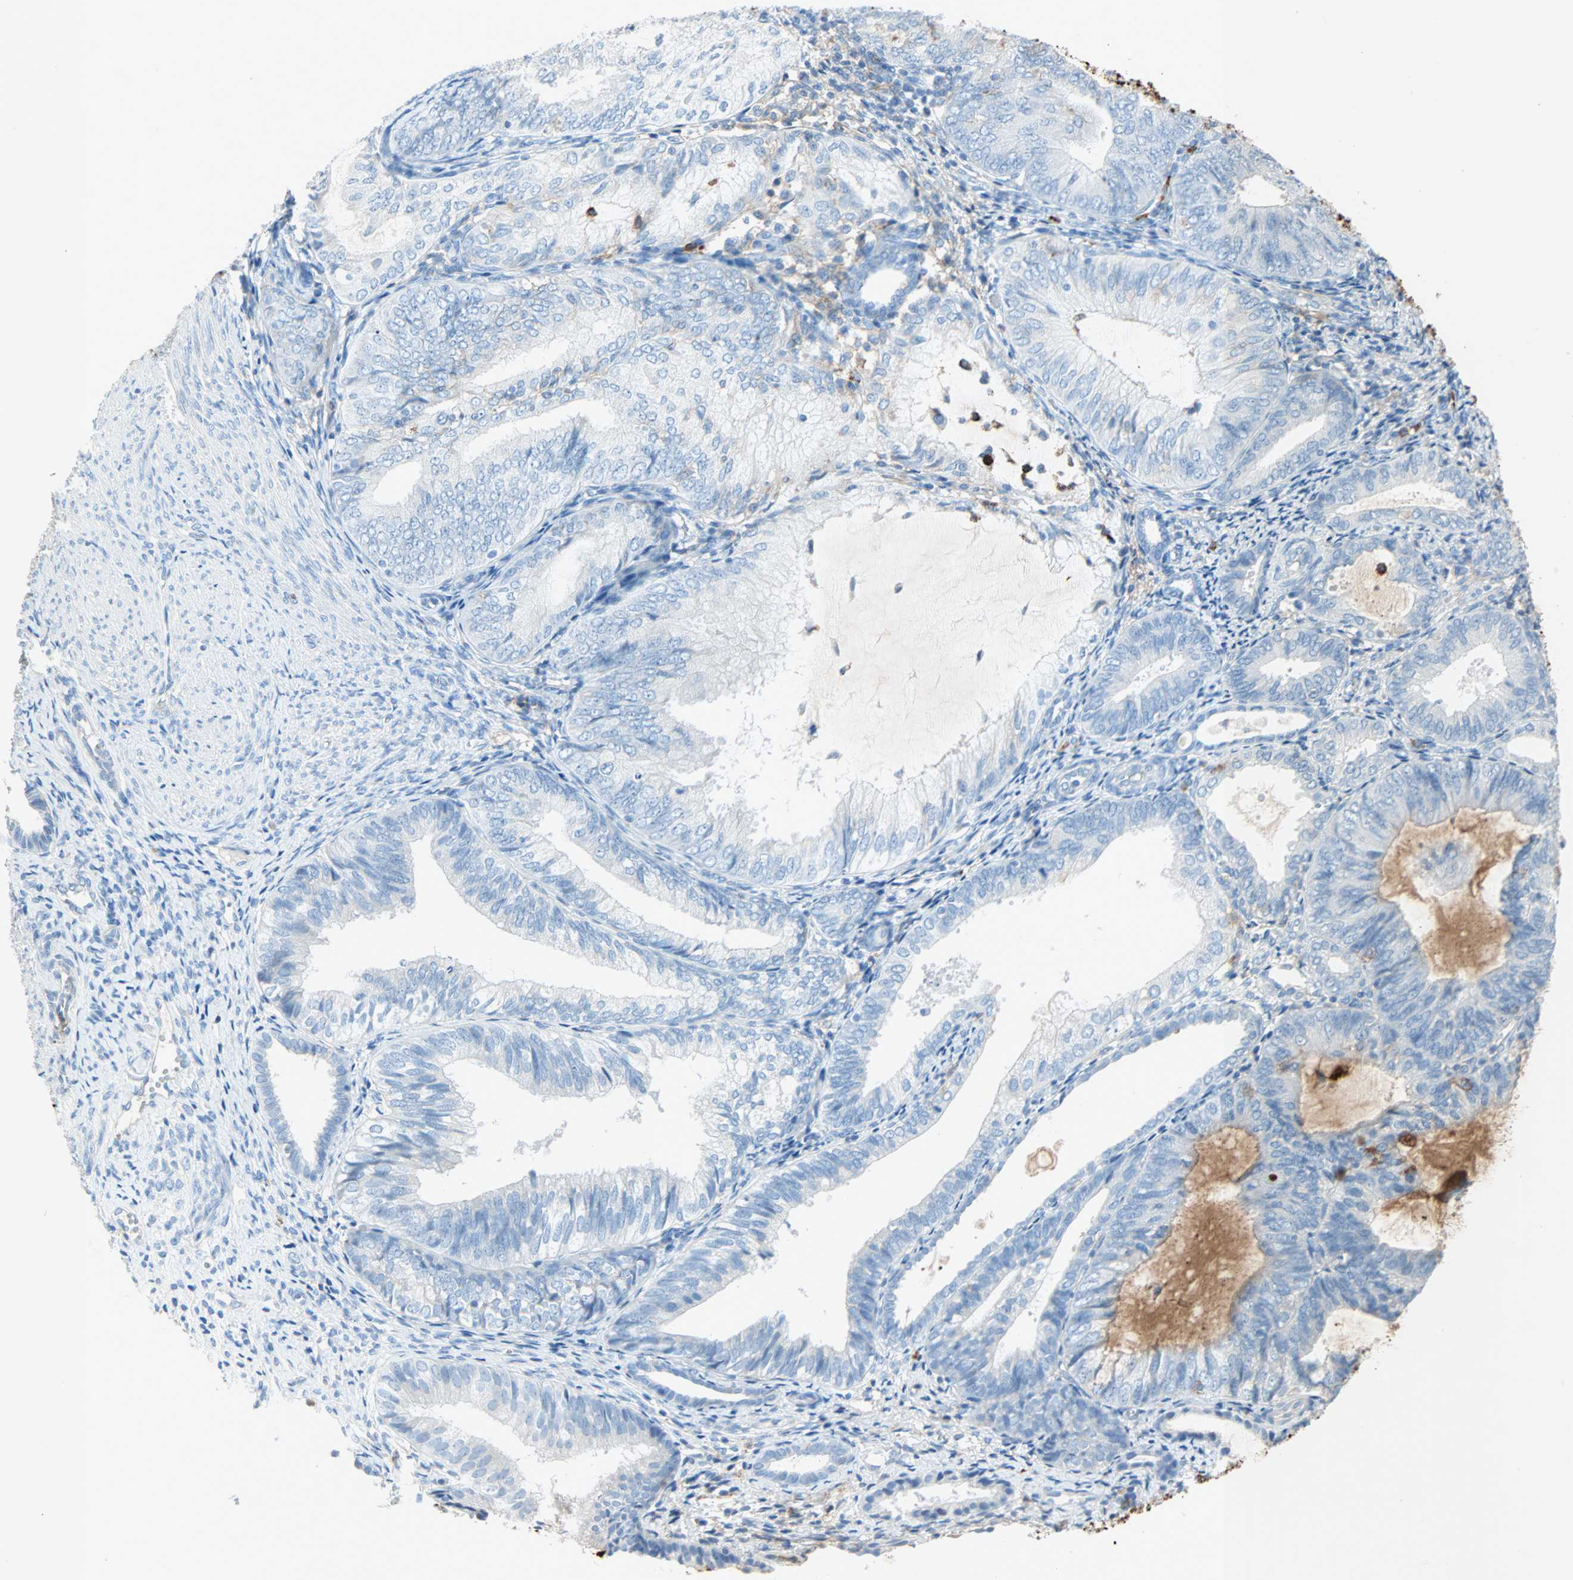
{"staining": {"intensity": "strong", "quantity": "<25%", "location": "cytoplasmic/membranous"}, "tissue": "endometrial cancer", "cell_type": "Tumor cells", "image_type": "cancer", "snomed": [{"axis": "morphology", "description": "Adenocarcinoma, NOS"}, {"axis": "topography", "description": "Endometrium"}], "caption": "Immunohistochemical staining of endometrial adenocarcinoma displays strong cytoplasmic/membranous protein positivity in about <25% of tumor cells.", "gene": "CLEC4A", "patient": {"sex": "female", "age": 81}}